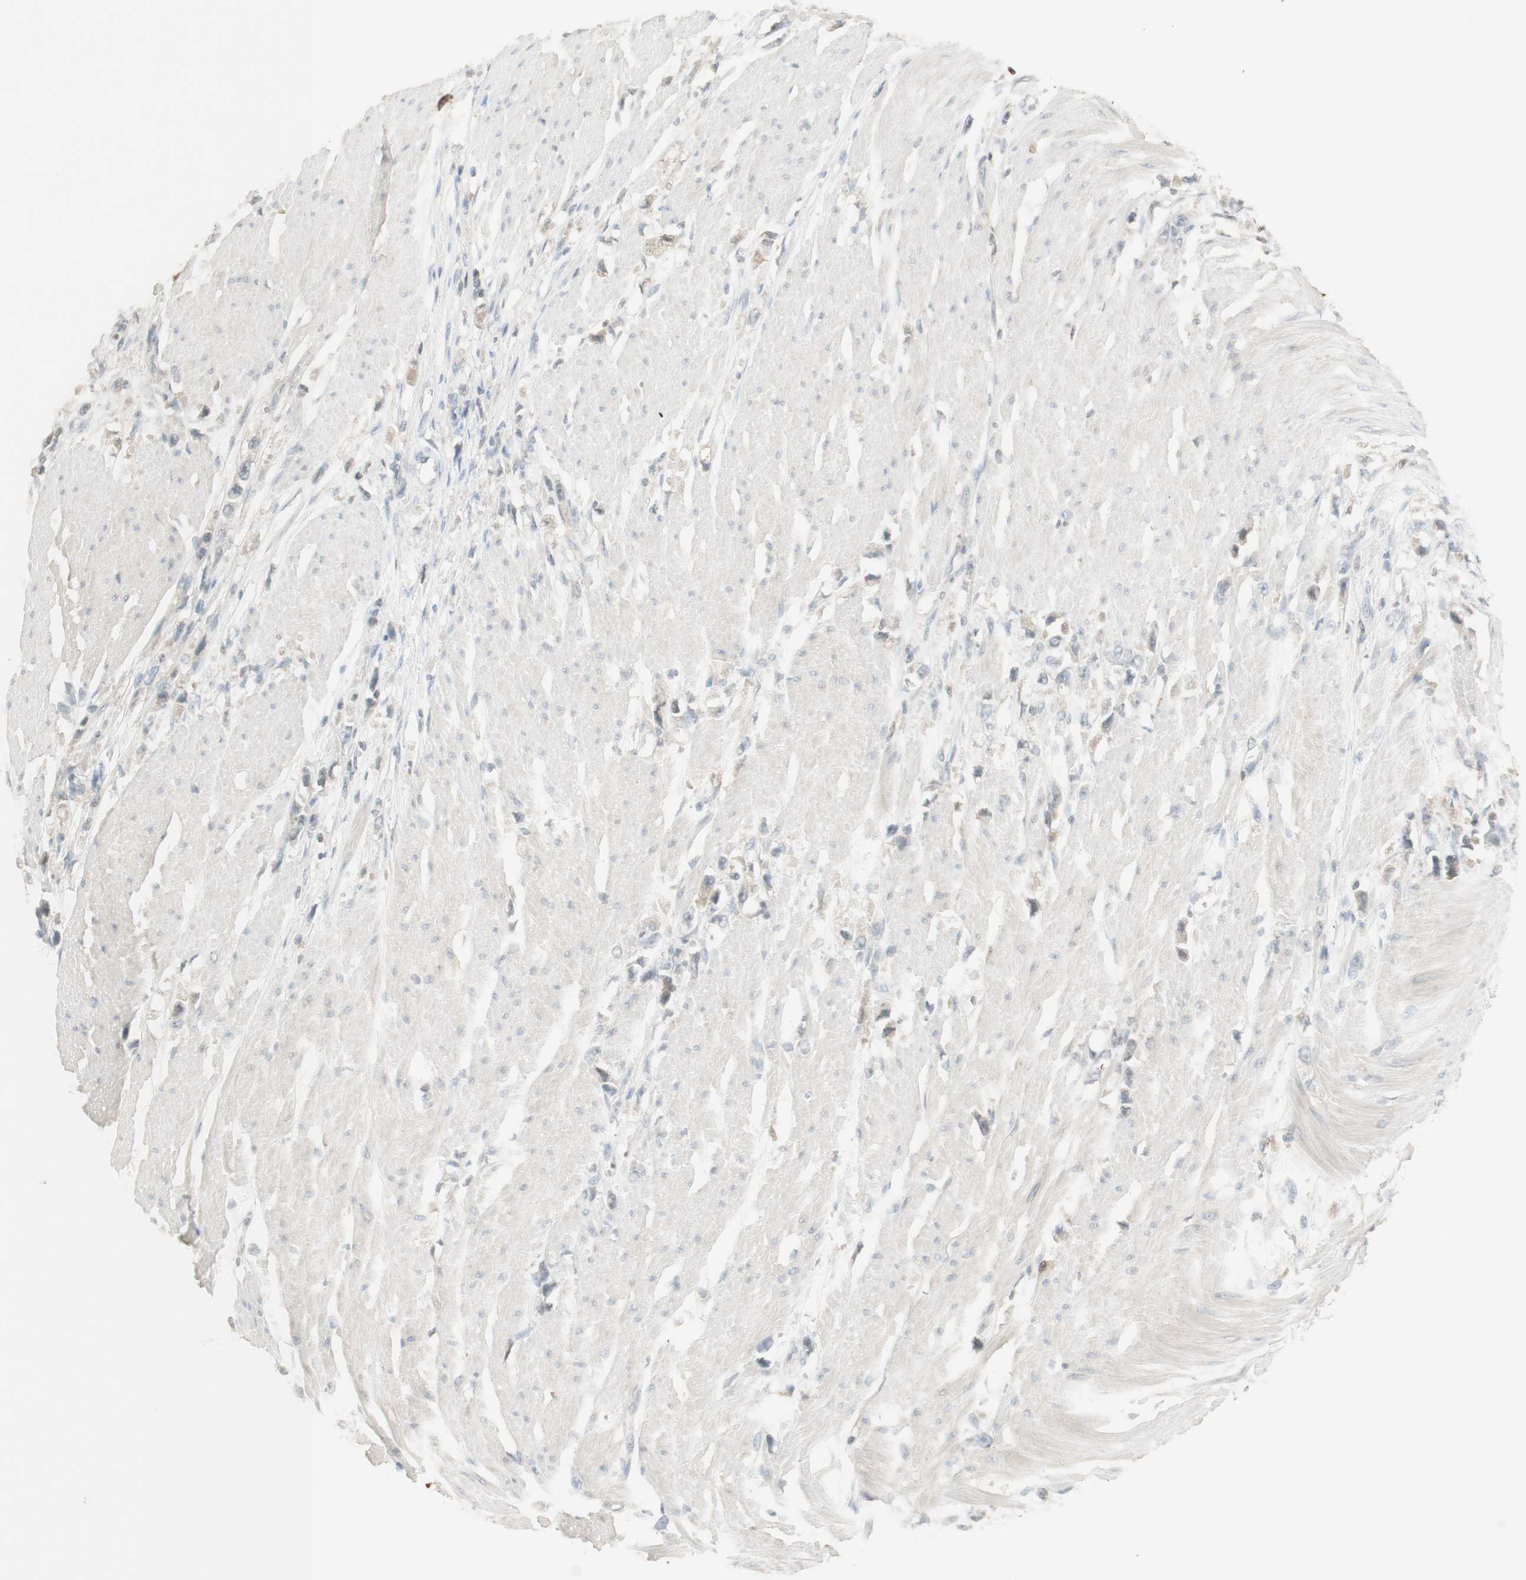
{"staining": {"intensity": "negative", "quantity": "none", "location": "none"}, "tissue": "stomach cancer", "cell_type": "Tumor cells", "image_type": "cancer", "snomed": [{"axis": "morphology", "description": "Adenocarcinoma, NOS"}, {"axis": "topography", "description": "Stomach"}], "caption": "A micrograph of adenocarcinoma (stomach) stained for a protein exhibits no brown staining in tumor cells. (DAB immunohistochemistry visualized using brightfield microscopy, high magnification).", "gene": "NID1", "patient": {"sex": "female", "age": 59}}